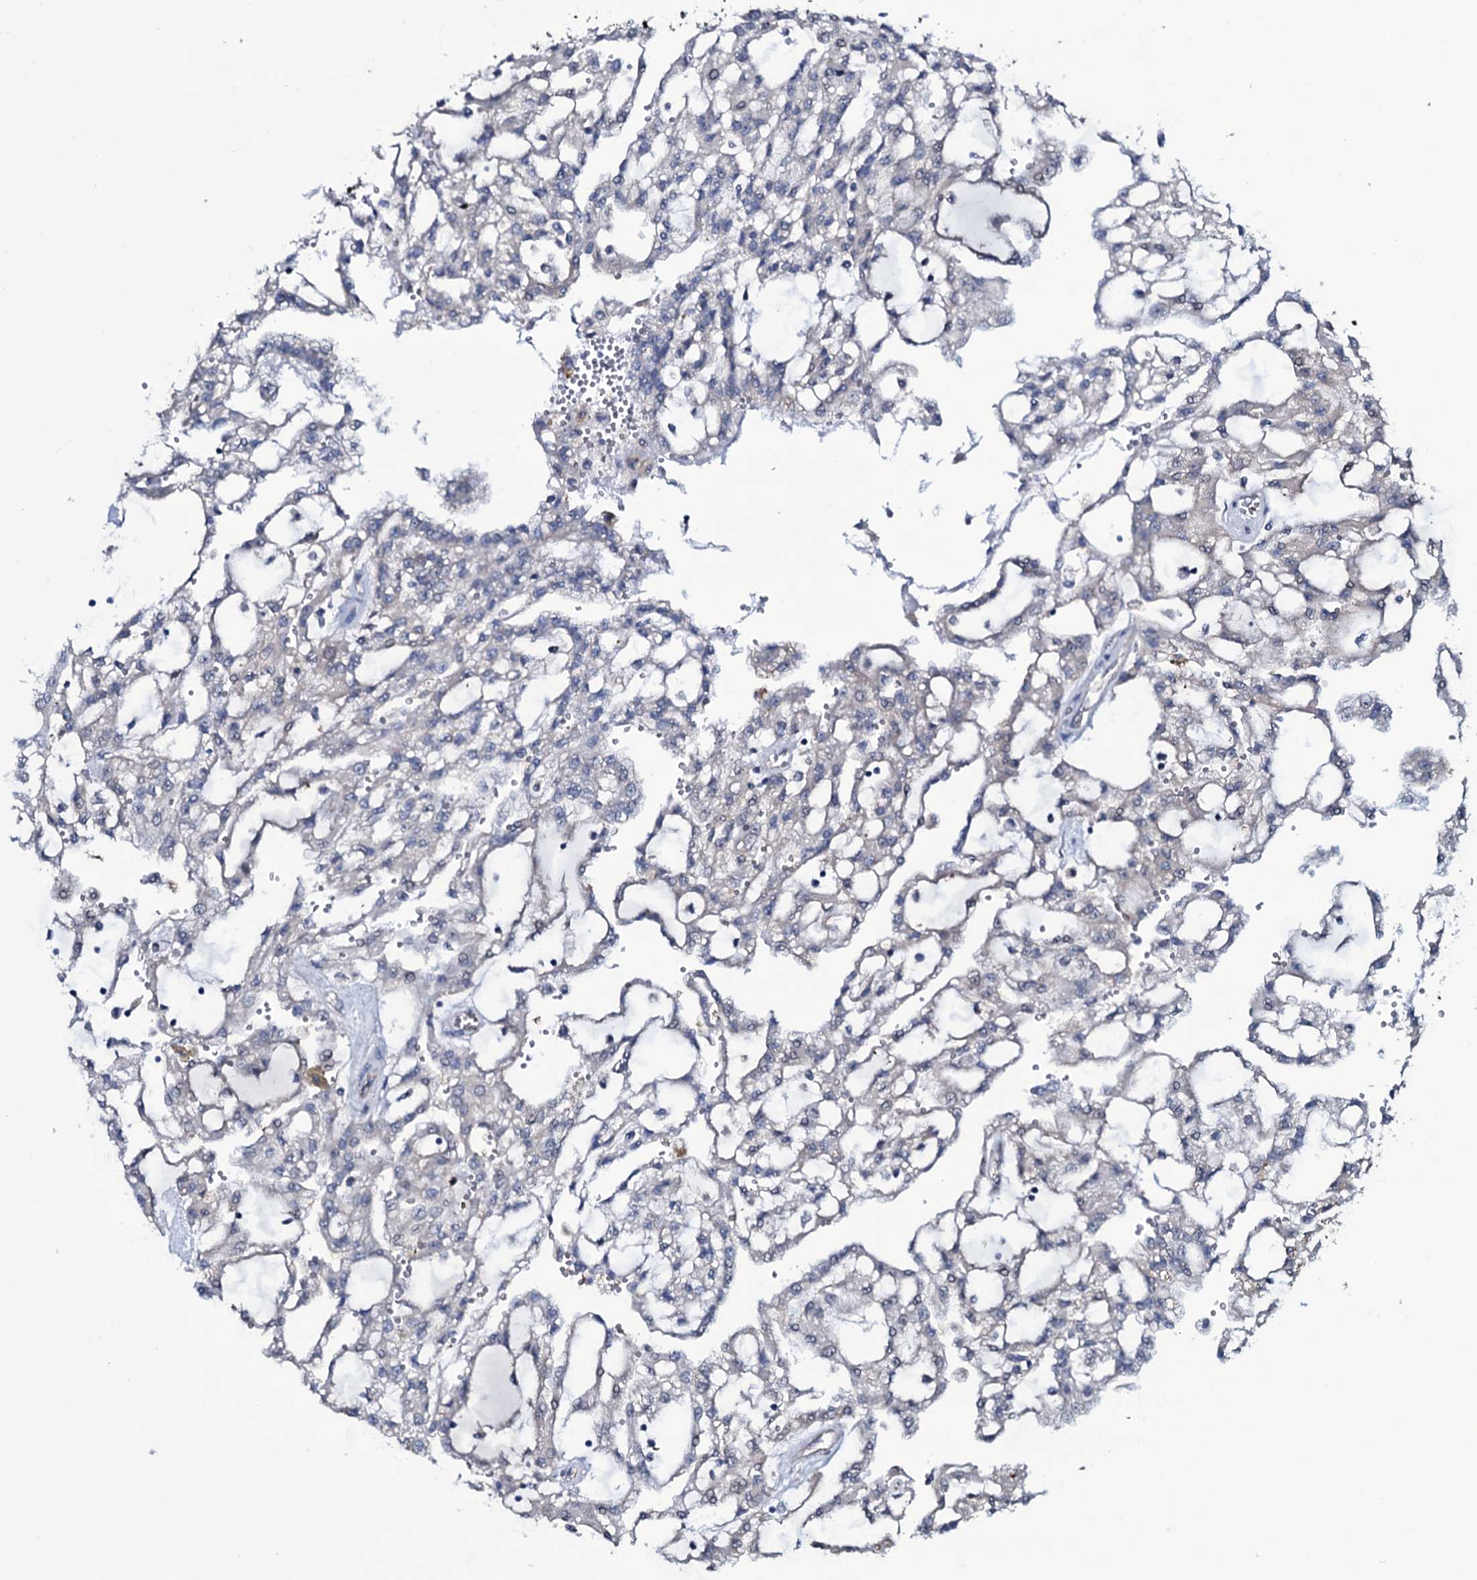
{"staining": {"intensity": "negative", "quantity": "none", "location": "none"}, "tissue": "renal cancer", "cell_type": "Tumor cells", "image_type": "cancer", "snomed": [{"axis": "morphology", "description": "Adenocarcinoma, NOS"}, {"axis": "topography", "description": "Kidney"}], "caption": "Tumor cells are negative for protein expression in human adenocarcinoma (renal).", "gene": "WIPF3", "patient": {"sex": "male", "age": 63}}